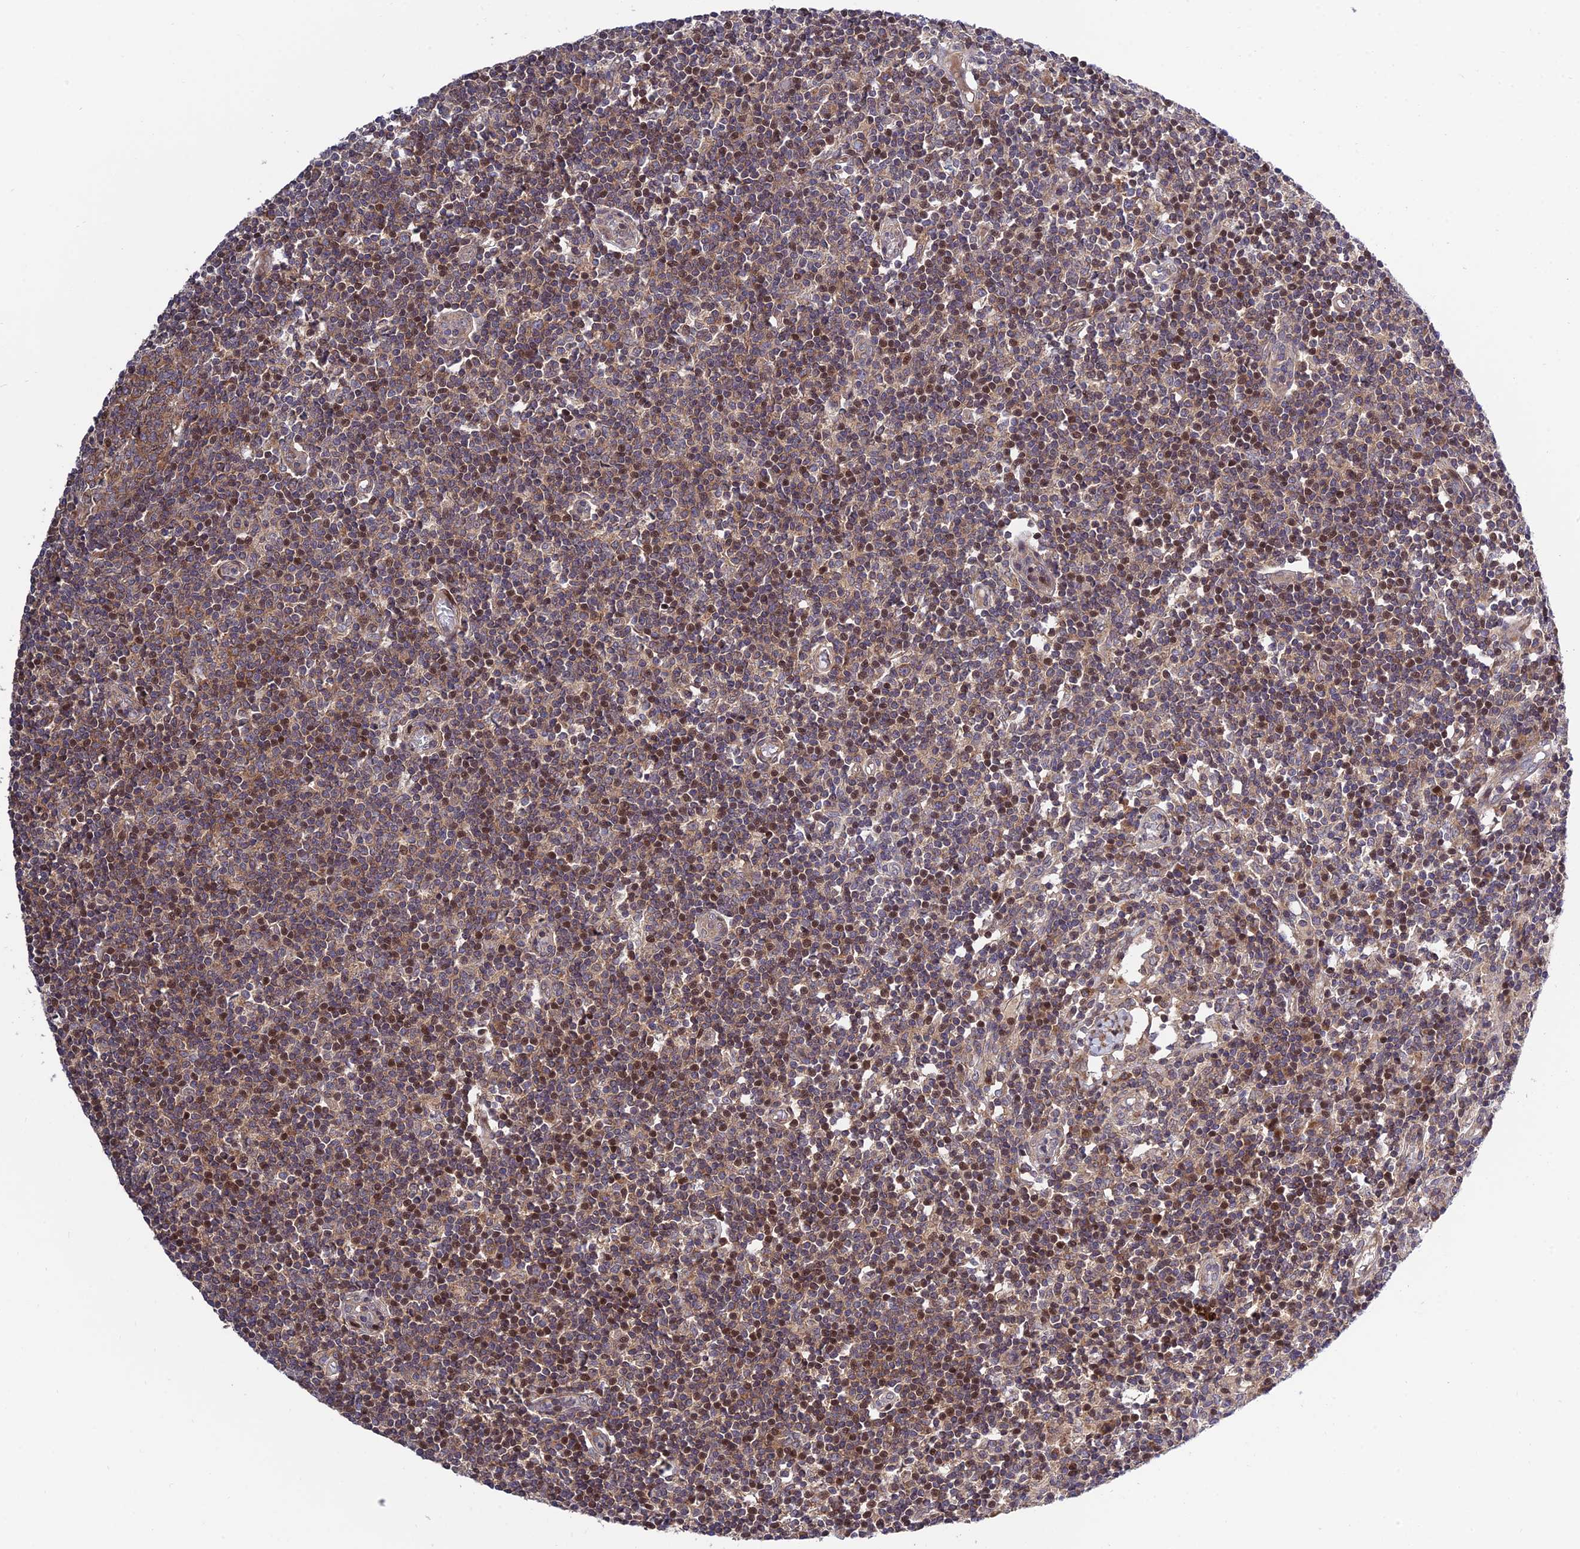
{"staining": {"intensity": "moderate", "quantity": ">75%", "location": "cytoplasmic/membranous"}, "tissue": "lymph node", "cell_type": "Germinal center cells", "image_type": "normal", "snomed": [{"axis": "morphology", "description": "Normal tissue, NOS"}, {"axis": "topography", "description": "Lymph node"}], "caption": "Immunohistochemical staining of normal lymph node reveals moderate cytoplasmic/membranous protein expression in about >75% of germinal center cells.", "gene": "PLEKHG2", "patient": {"sex": "female", "age": 55}}